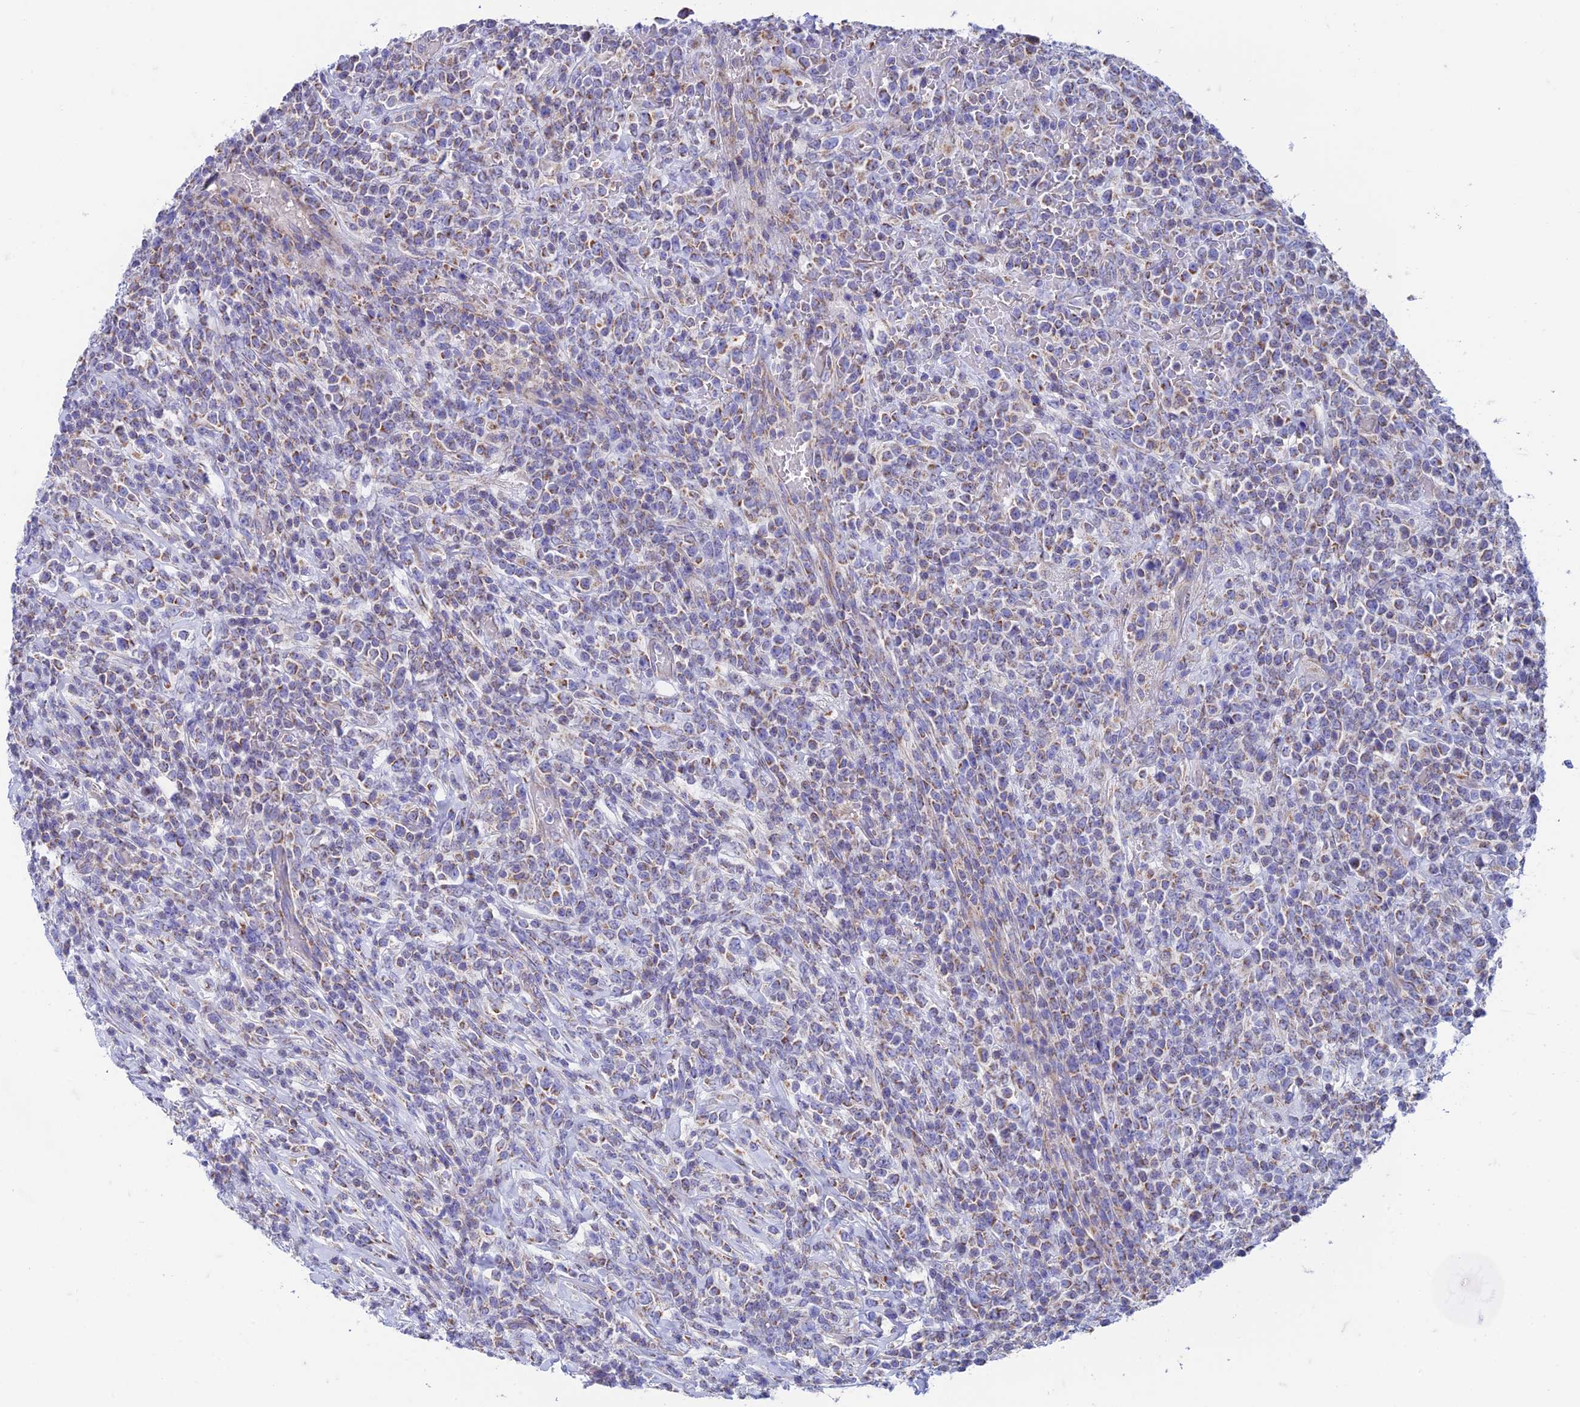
{"staining": {"intensity": "weak", "quantity": "<25%", "location": "cytoplasmic/membranous"}, "tissue": "lymphoma", "cell_type": "Tumor cells", "image_type": "cancer", "snomed": [{"axis": "morphology", "description": "Malignant lymphoma, non-Hodgkin's type, High grade"}, {"axis": "topography", "description": "Colon"}], "caption": "Immunohistochemistry (IHC) of human high-grade malignant lymphoma, non-Hodgkin's type reveals no expression in tumor cells. (DAB immunohistochemistry (IHC) visualized using brightfield microscopy, high magnification).", "gene": "ZNF181", "patient": {"sex": "female", "age": 53}}